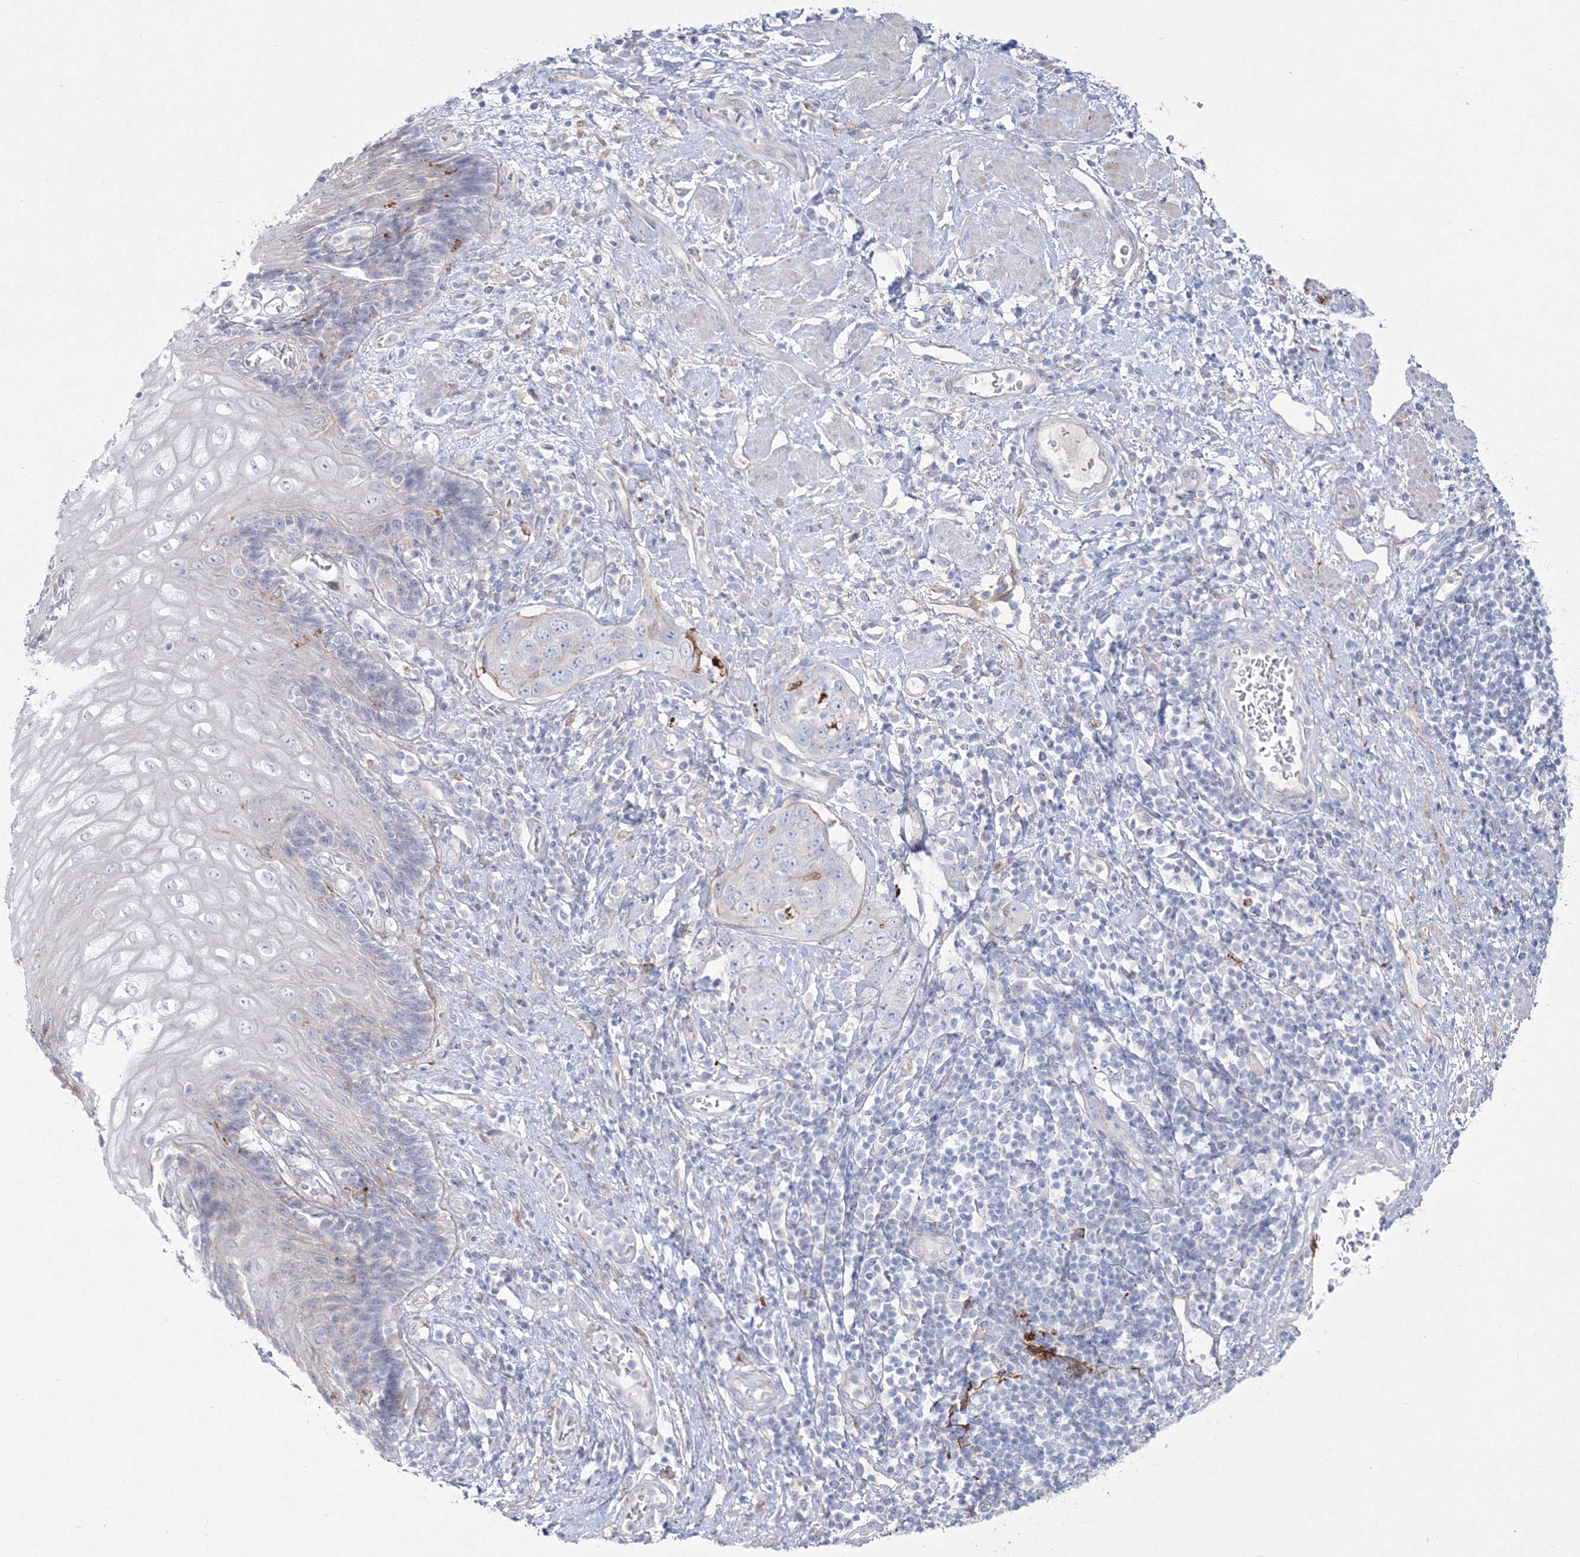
{"staining": {"intensity": "negative", "quantity": "none", "location": "none"}, "tissue": "stomach cancer", "cell_type": "Tumor cells", "image_type": "cancer", "snomed": [{"axis": "morphology", "description": "Adenocarcinoma, NOS"}, {"axis": "topography", "description": "Stomach"}], "caption": "DAB (3,3'-diaminobenzidine) immunohistochemical staining of stomach adenocarcinoma reveals no significant positivity in tumor cells.", "gene": "HYAL2", "patient": {"sex": "male", "age": 48}}